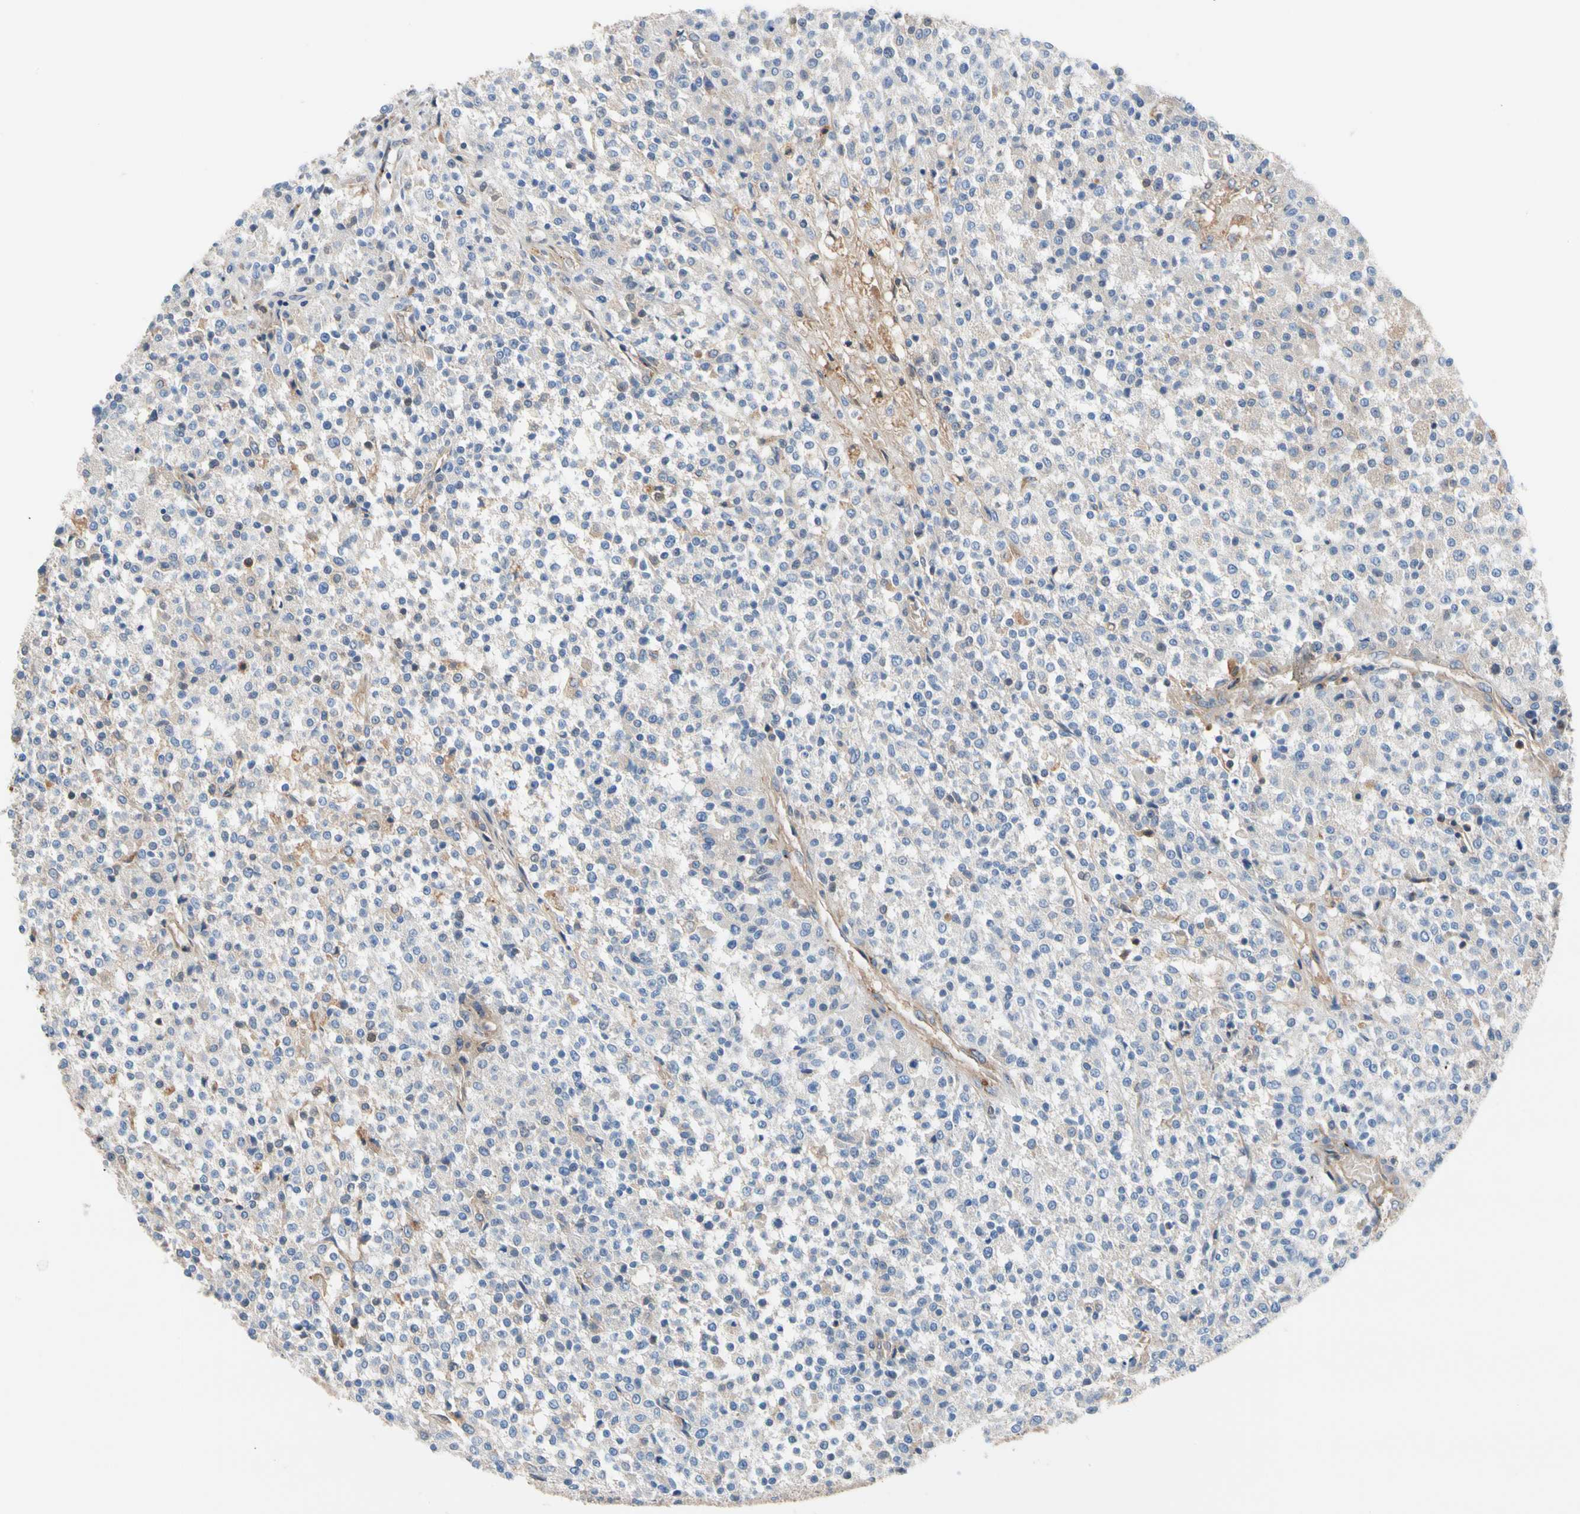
{"staining": {"intensity": "negative", "quantity": "none", "location": "none"}, "tissue": "testis cancer", "cell_type": "Tumor cells", "image_type": "cancer", "snomed": [{"axis": "morphology", "description": "Seminoma, NOS"}, {"axis": "topography", "description": "Testis"}], "caption": "Testis cancer (seminoma) was stained to show a protein in brown. There is no significant staining in tumor cells. (DAB (3,3'-diaminobenzidine) IHC with hematoxylin counter stain).", "gene": "ENTREP3", "patient": {"sex": "male", "age": 59}}